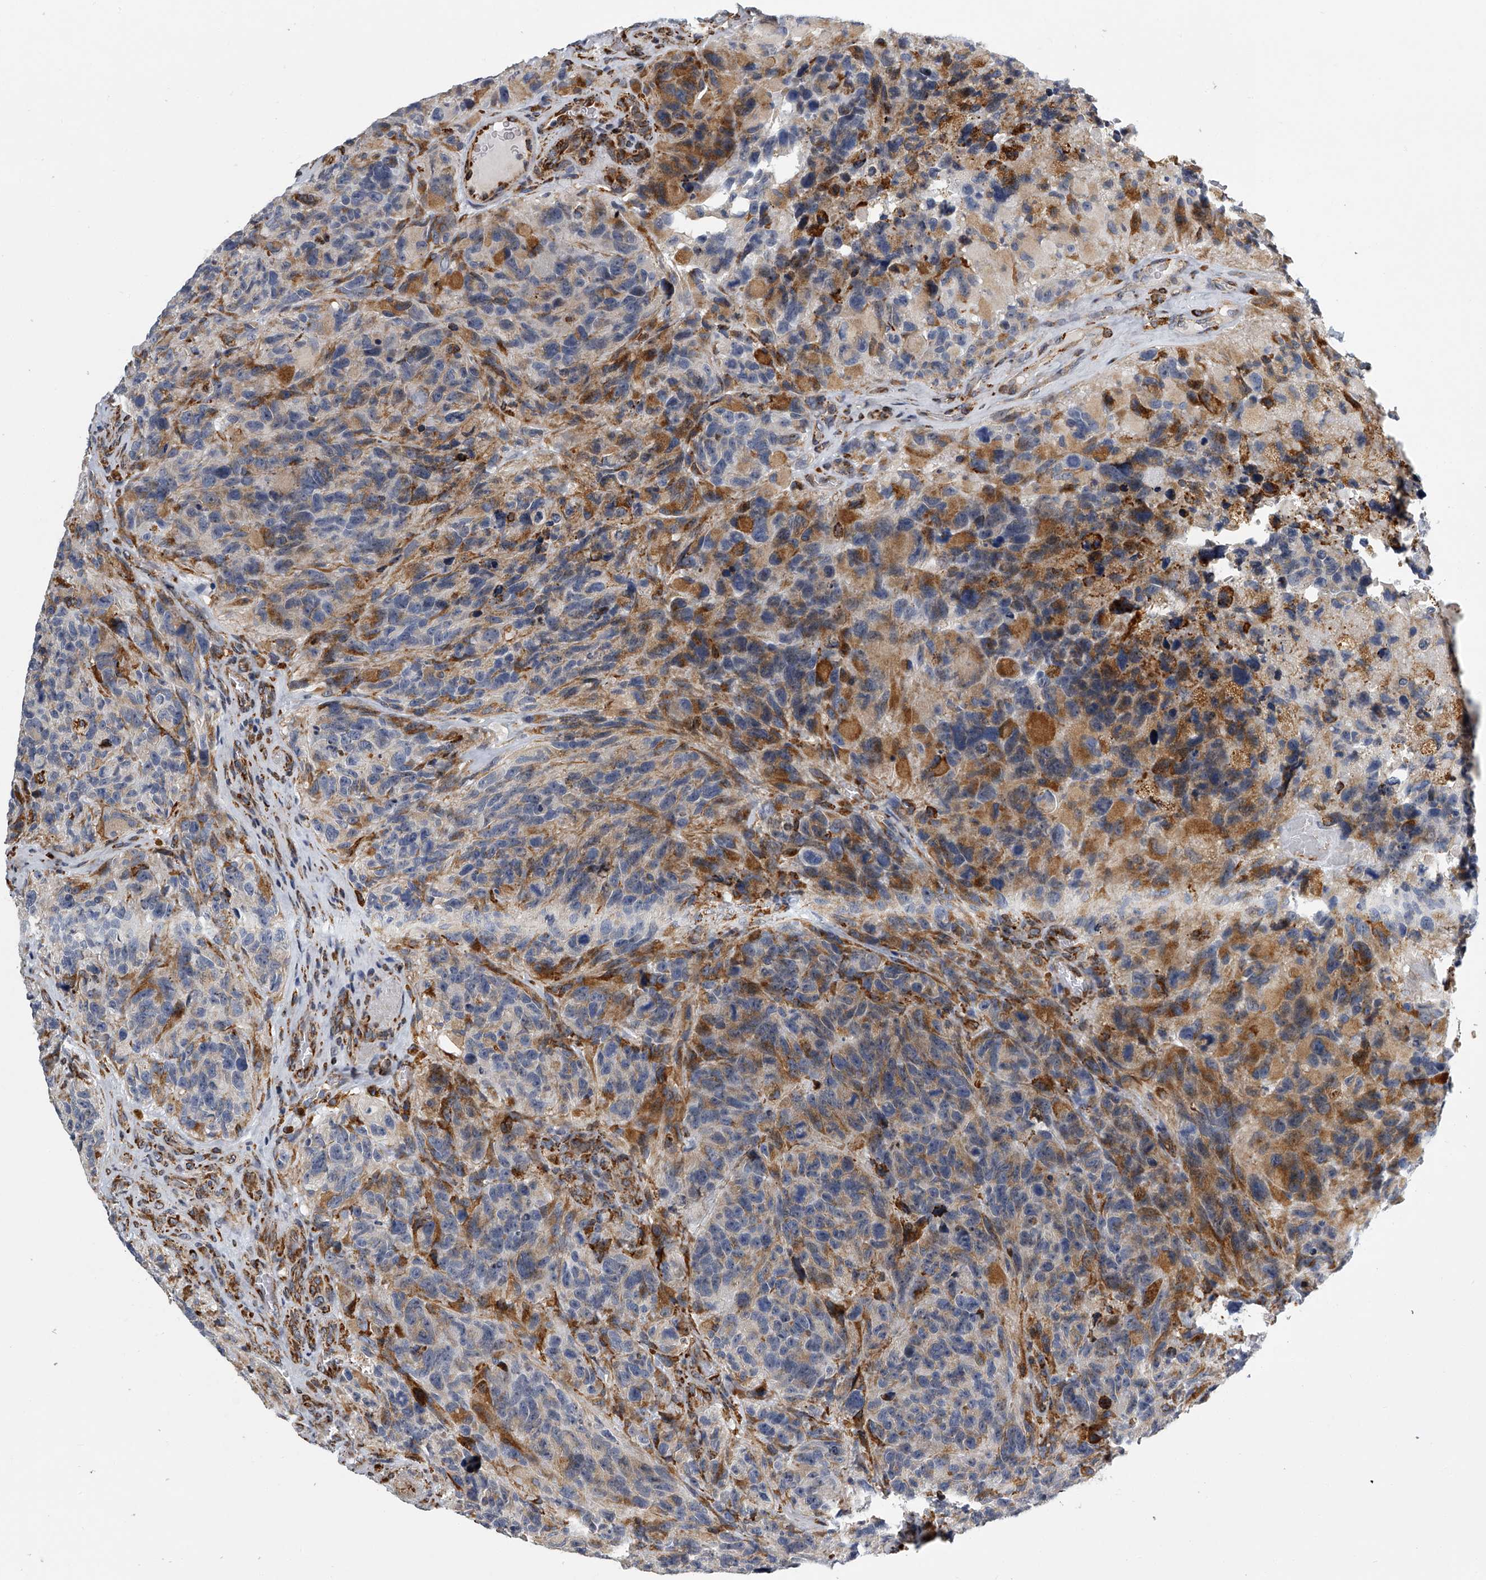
{"staining": {"intensity": "moderate", "quantity": "<25%", "location": "cytoplasmic/membranous"}, "tissue": "glioma", "cell_type": "Tumor cells", "image_type": "cancer", "snomed": [{"axis": "morphology", "description": "Glioma, malignant, High grade"}, {"axis": "topography", "description": "Brain"}], "caption": "Moderate cytoplasmic/membranous protein staining is present in approximately <25% of tumor cells in malignant glioma (high-grade).", "gene": "TMEM63C", "patient": {"sex": "male", "age": 69}}